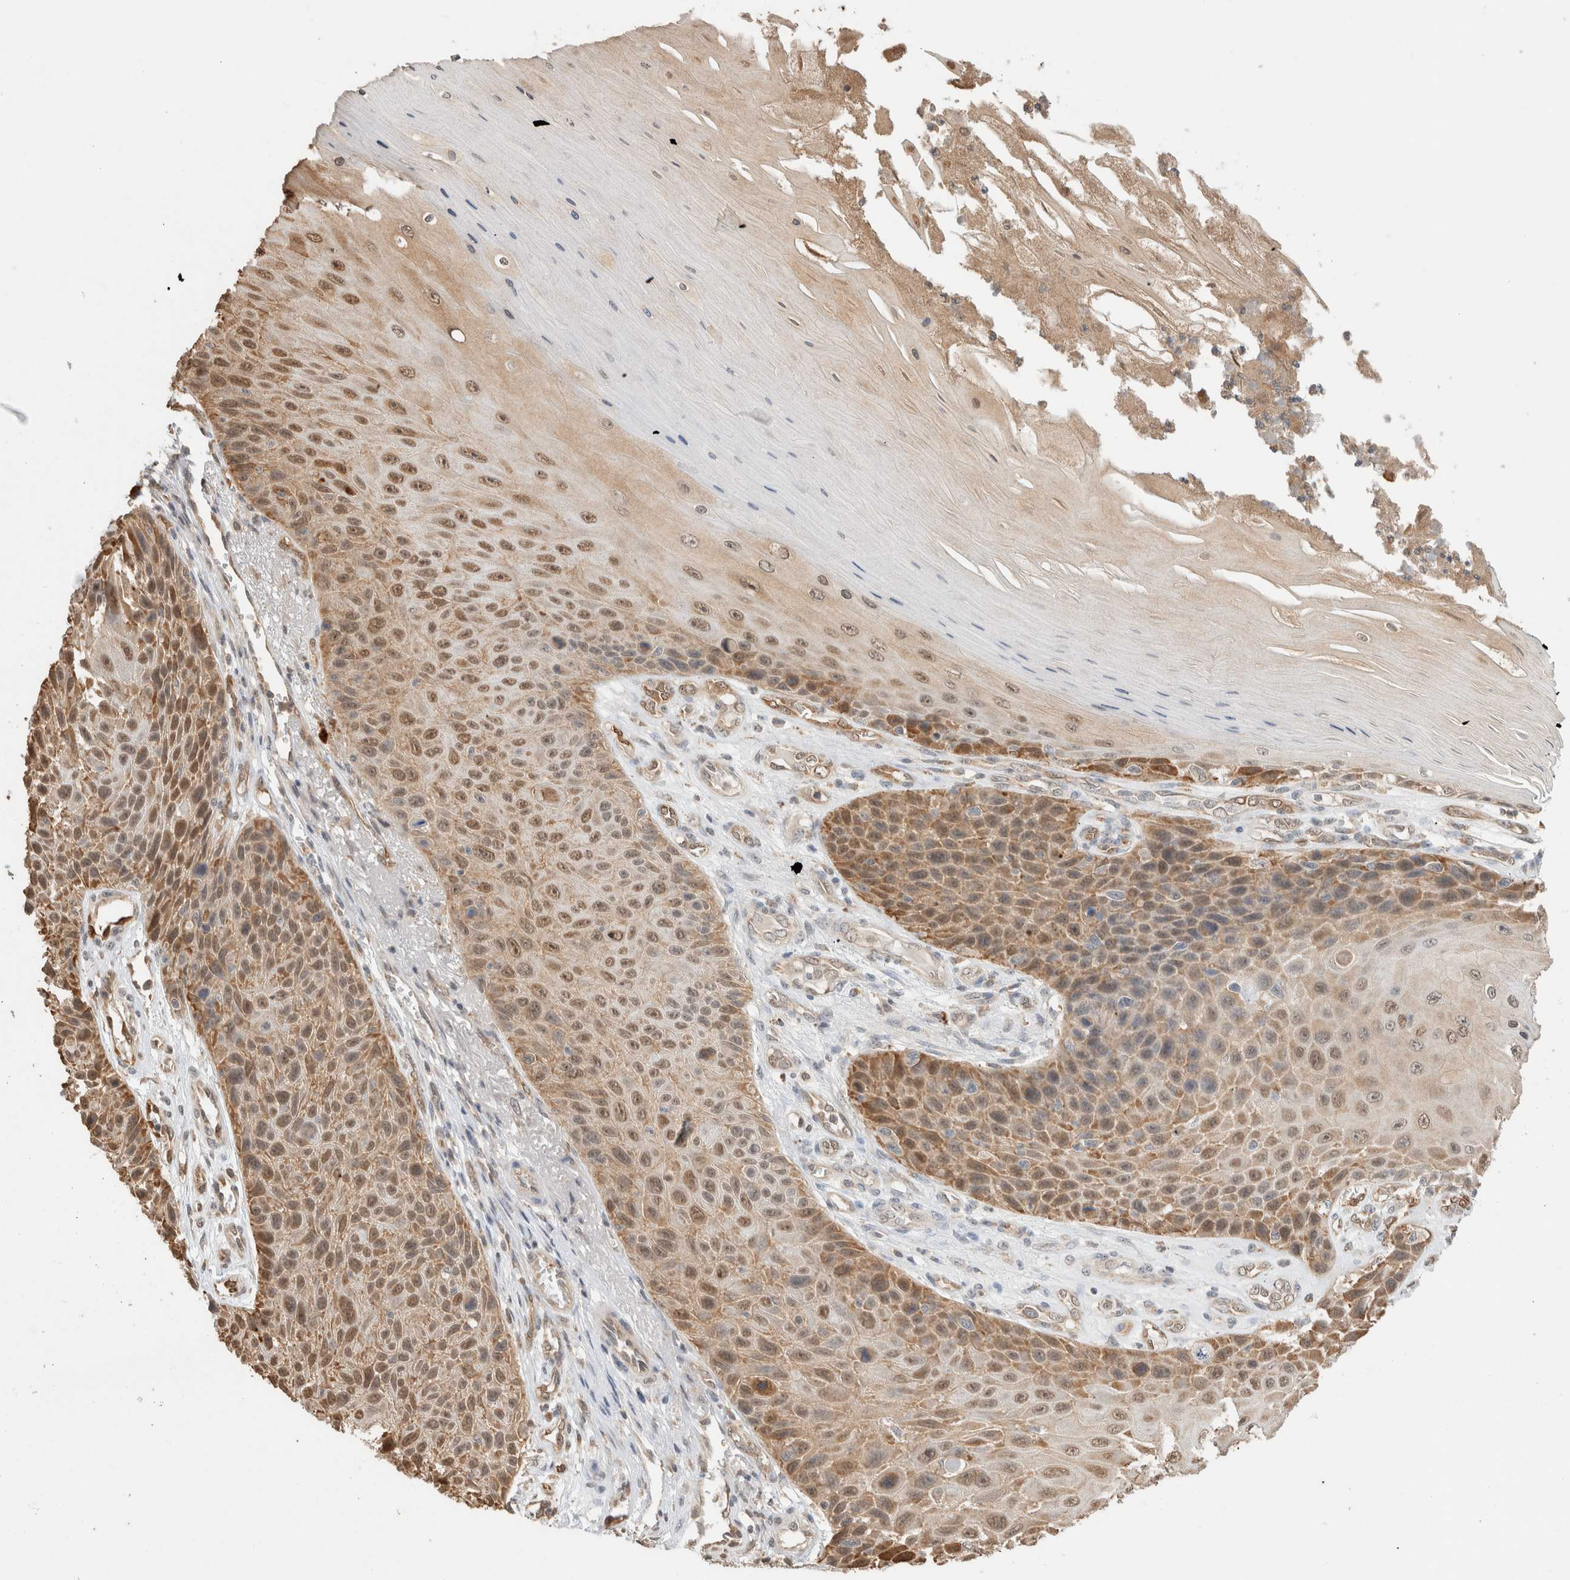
{"staining": {"intensity": "moderate", "quantity": ">75%", "location": "nuclear"}, "tissue": "skin cancer", "cell_type": "Tumor cells", "image_type": "cancer", "snomed": [{"axis": "morphology", "description": "Squamous cell carcinoma, NOS"}, {"axis": "topography", "description": "Skin"}], "caption": "Immunohistochemical staining of human skin cancer (squamous cell carcinoma) displays medium levels of moderate nuclear expression in approximately >75% of tumor cells. The staining is performed using DAB (3,3'-diaminobenzidine) brown chromogen to label protein expression. The nuclei are counter-stained blue using hematoxylin.", "gene": "CA13", "patient": {"sex": "female", "age": 88}}